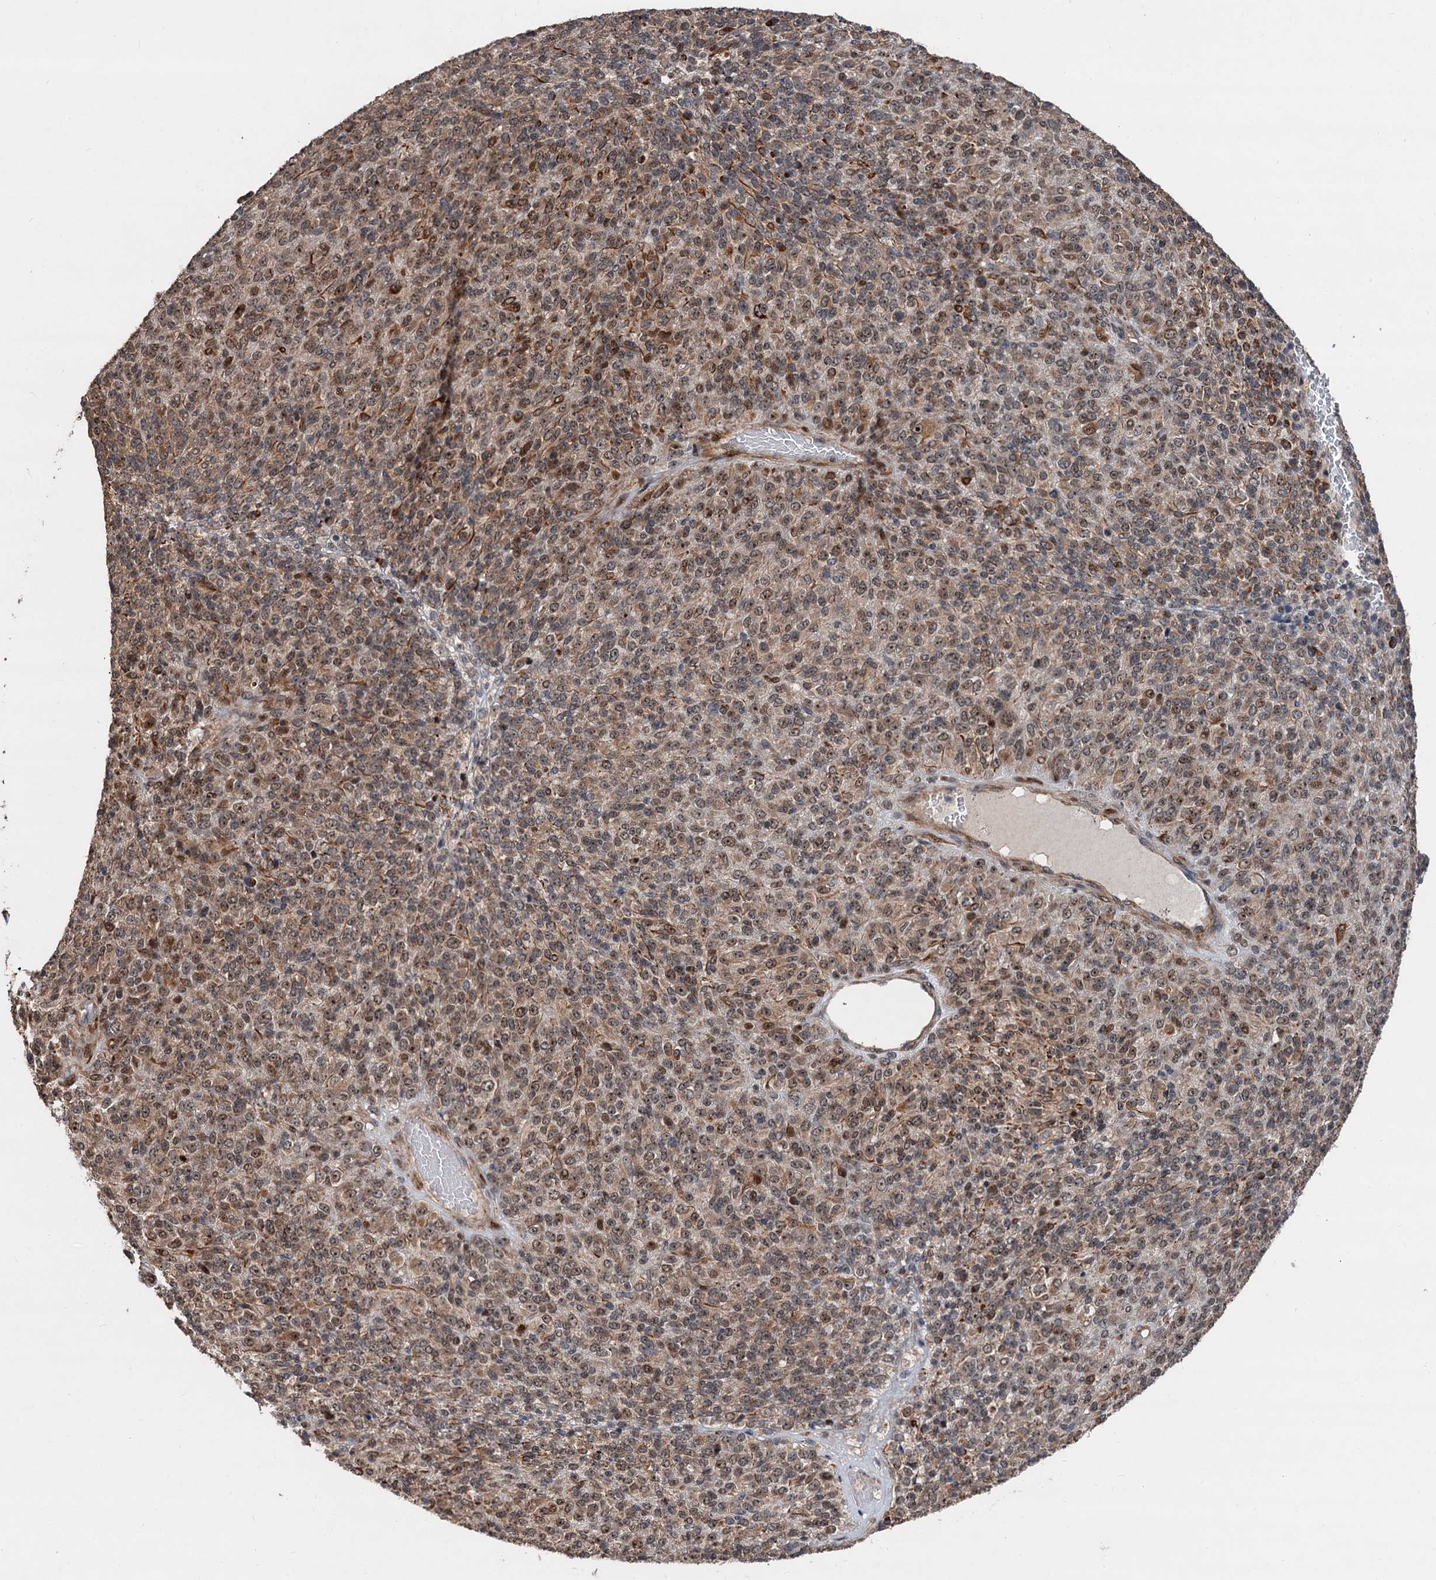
{"staining": {"intensity": "moderate", "quantity": ">75%", "location": "cytoplasmic/membranous,nuclear"}, "tissue": "melanoma", "cell_type": "Tumor cells", "image_type": "cancer", "snomed": [{"axis": "morphology", "description": "Malignant melanoma, Metastatic site"}, {"axis": "topography", "description": "Brain"}], "caption": "The image reveals immunohistochemical staining of melanoma. There is moderate cytoplasmic/membranous and nuclear expression is appreciated in about >75% of tumor cells. (Brightfield microscopy of DAB IHC at high magnification).", "gene": "TMA16", "patient": {"sex": "female", "age": 56}}